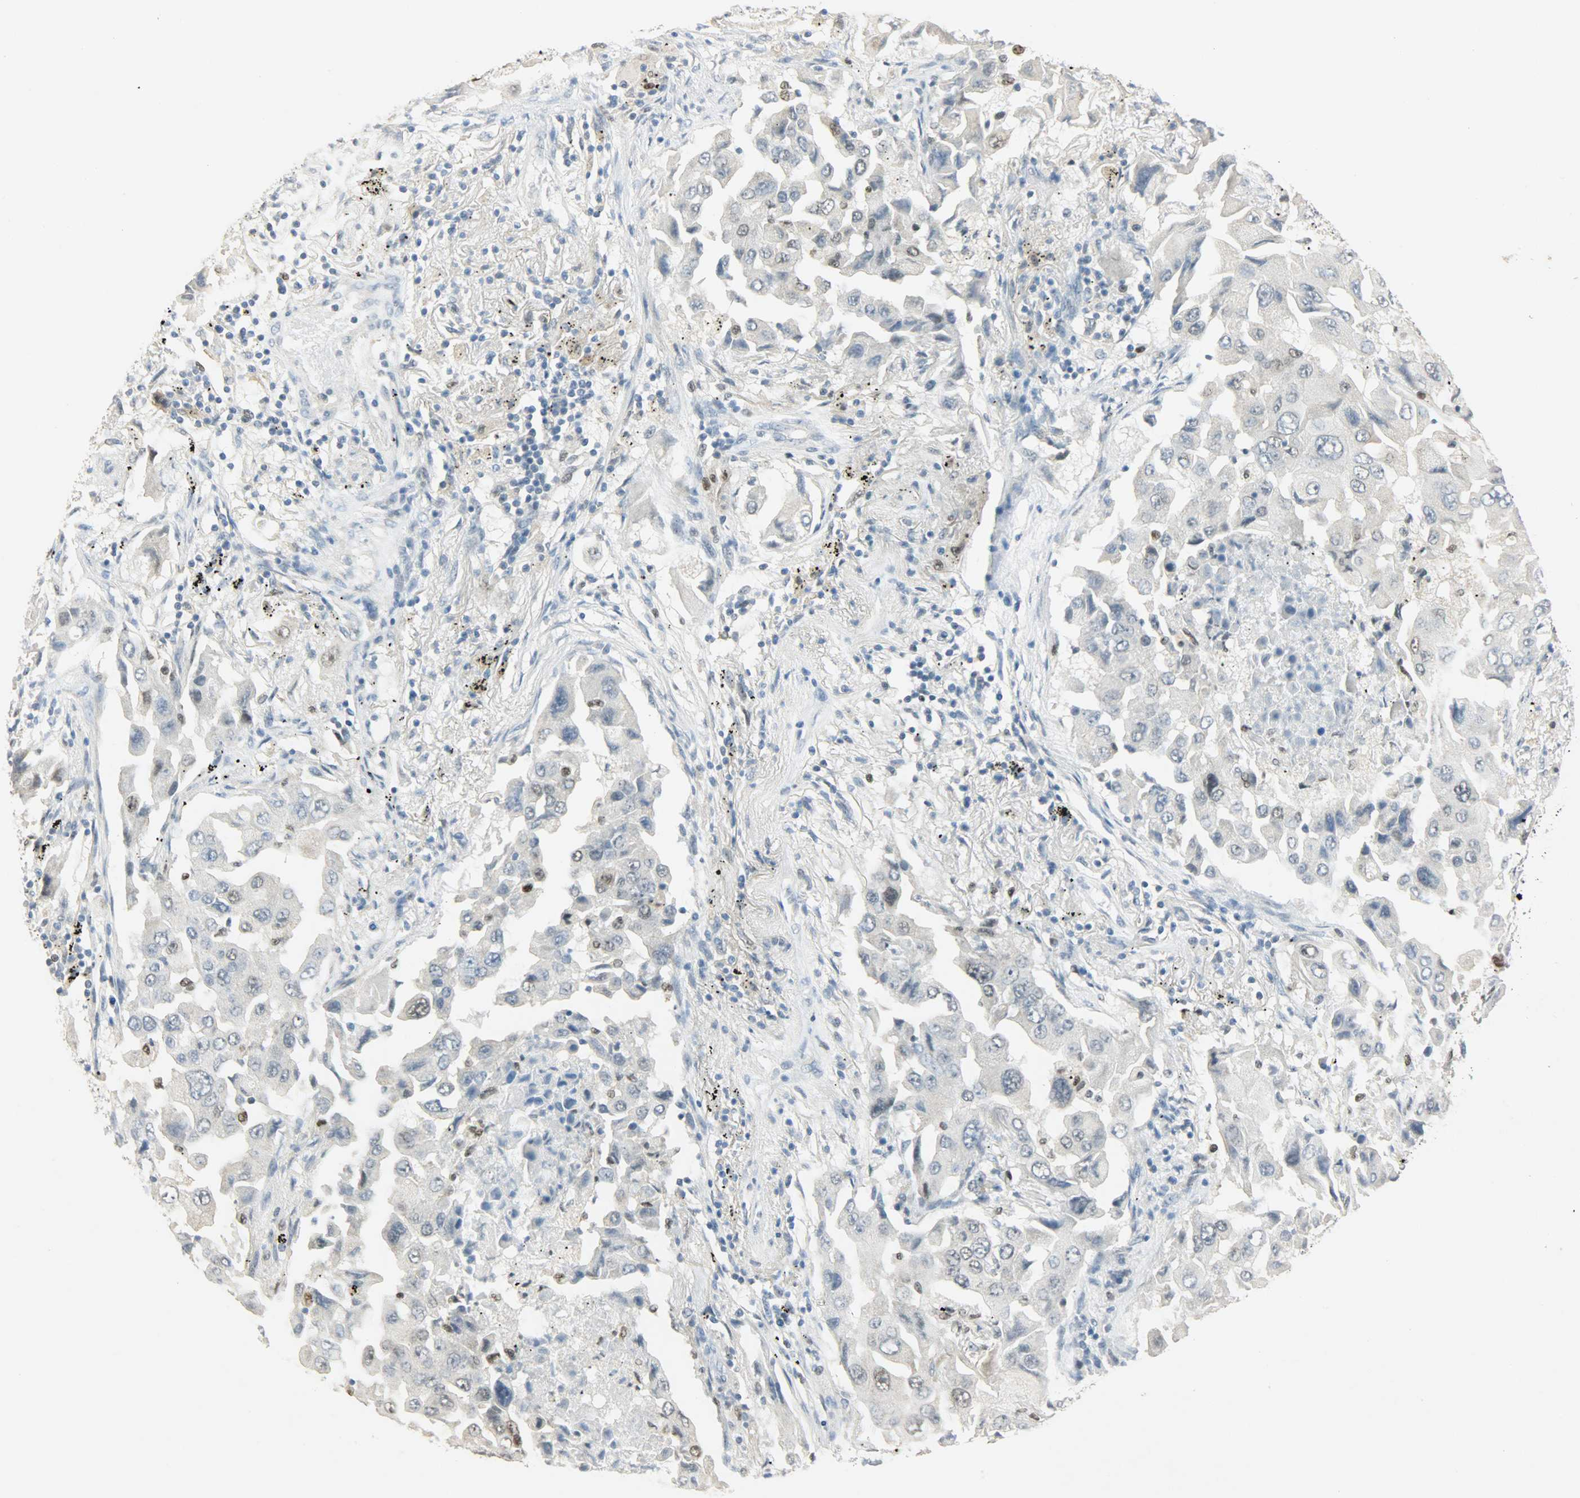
{"staining": {"intensity": "negative", "quantity": "none", "location": "none"}, "tissue": "lung cancer", "cell_type": "Tumor cells", "image_type": "cancer", "snomed": [{"axis": "morphology", "description": "Adenocarcinoma, NOS"}, {"axis": "topography", "description": "Lung"}], "caption": "Immunohistochemical staining of lung adenocarcinoma reveals no significant staining in tumor cells.", "gene": "PPARG", "patient": {"sex": "female", "age": 65}}